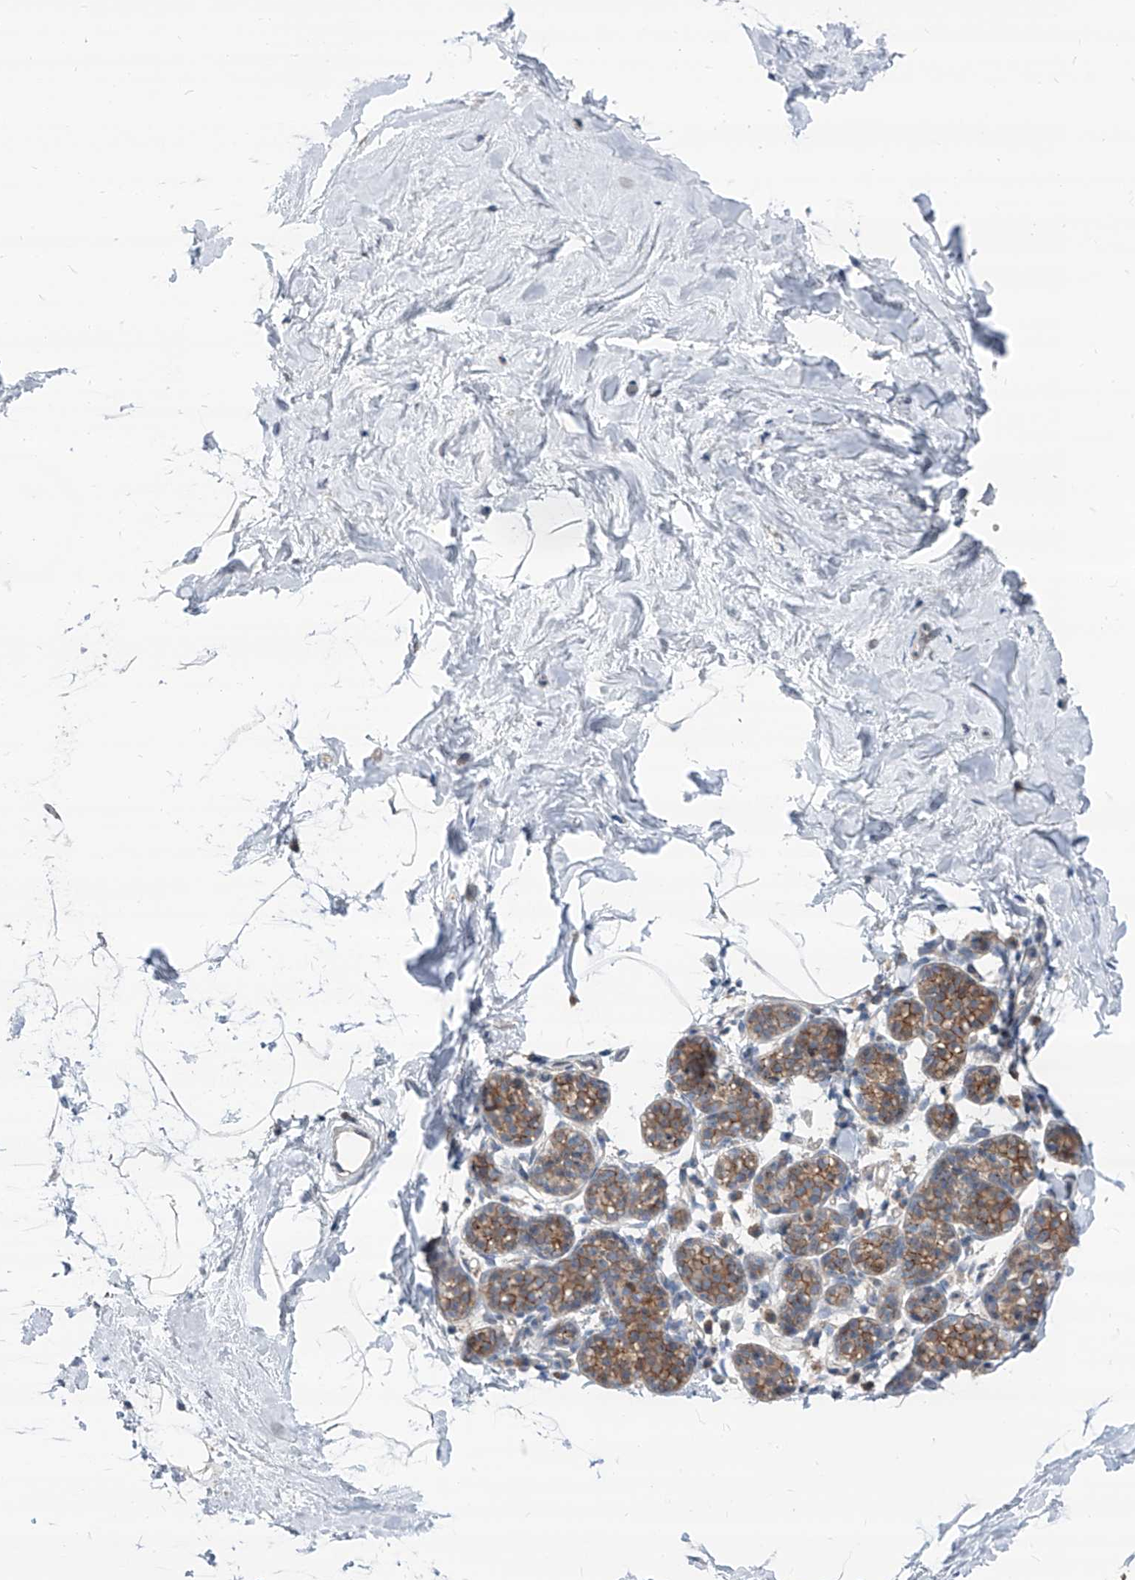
{"staining": {"intensity": "negative", "quantity": "none", "location": "none"}, "tissue": "breast", "cell_type": "Adipocytes", "image_type": "normal", "snomed": [{"axis": "morphology", "description": "Normal tissue, NOS"}, {"axis": "topography", "description": "Breast"}], "caption": "High power microscopy image of an IHC photomicrograph of normal breast, revealing no significant positivity in adipocytes. Nuclei are stained in blue.", "gene": "AGPS", "patient": {"sex": "female", "age": 62}}